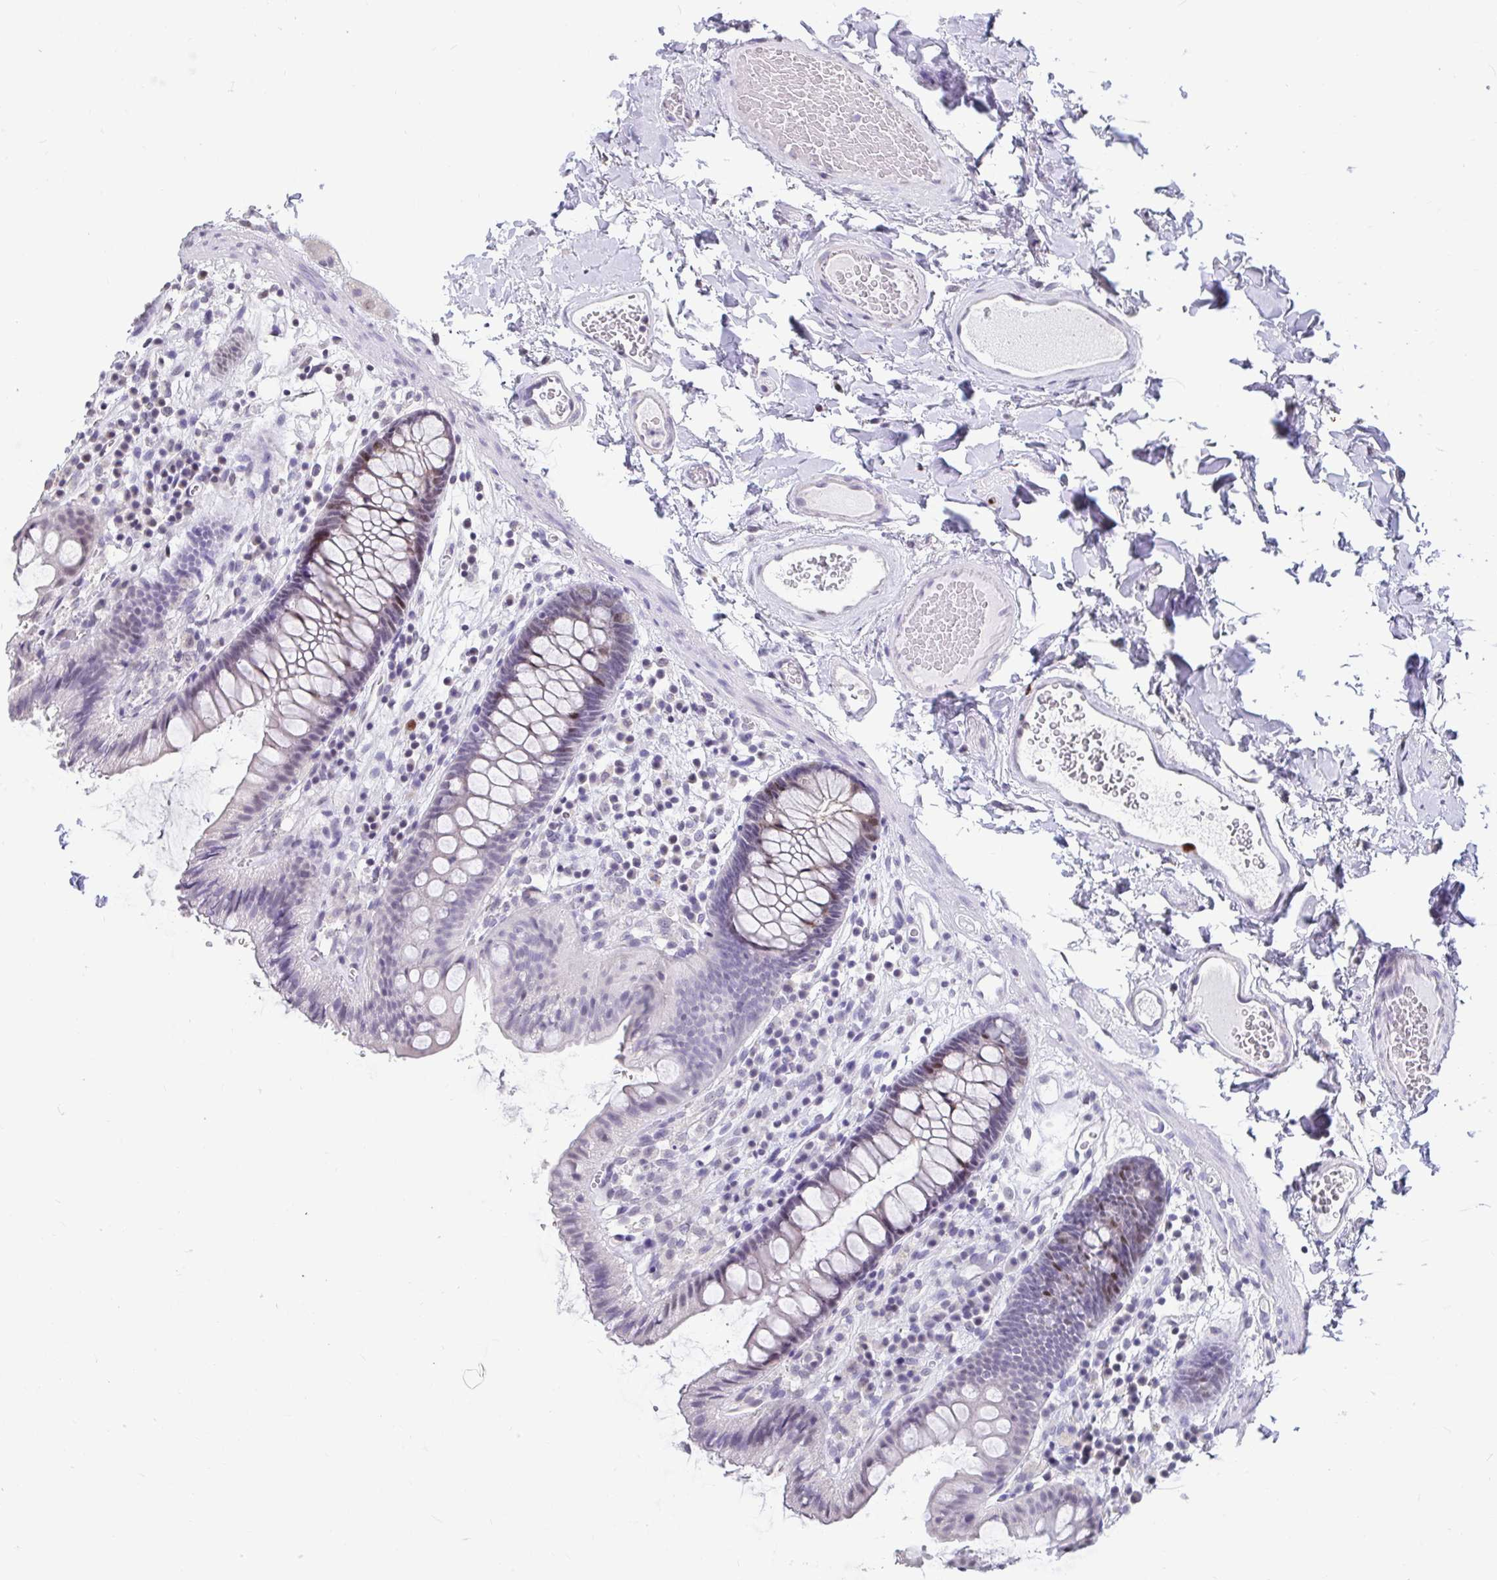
{"staining": {"intensity": "strong", "quantity": "<25%", "location": "nuclear"}, "tissue": "colon", "cell_type": "Endothelial cells", "image_type": "normal", "snomed": [{"axis": "morphology", "description": "Normal tissue, NOS"}, {"axis": "topography", "description": "Colon"}], "caption": "DAB immunohistochemical staining of benign human colon shows strong nuclear protein staining in approximately <25% of endothelial cells. (brown staining indicates protein expression, while blue staining denotes nuclei).", "gene": "ANLN", "patient": {"sex": "male", "age": 84}}